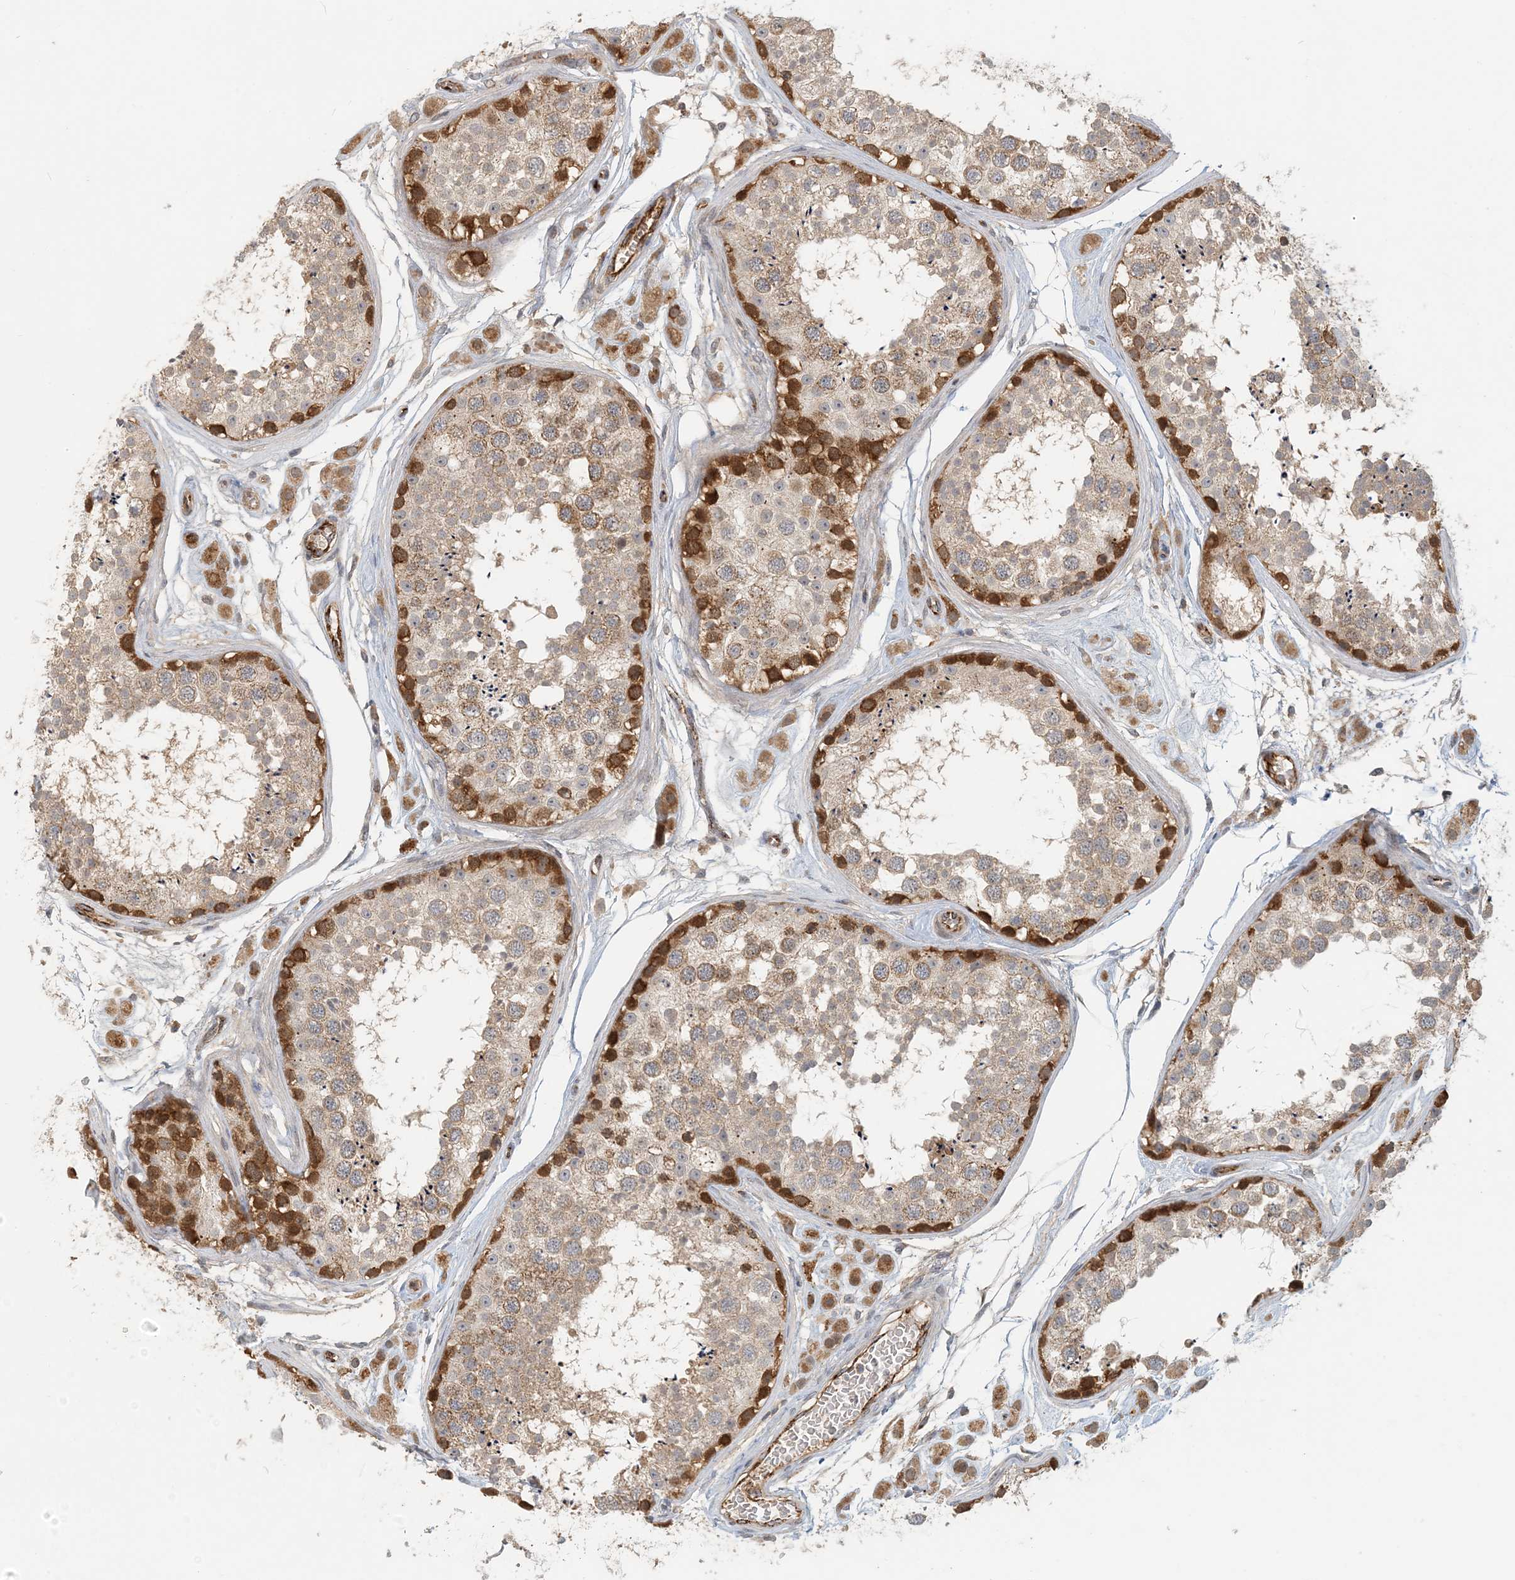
{"staining": {"intensity": "strong", "quantity": "<25%", "location": "cytoplasmic/membranous"}, "tissue": "testis", "cell_type": "Cells in seminiferous ducts", "image_type": "normal", "snomed": [{"axis": "morphology", "description": "Normal tissue, NOS"}, {"axis": "topography", "description": "Testis"}], "caption": "This micrograph shows unremarkable testis stained with immunohistochemistry (IHC) to label a protein in brown. The cytoplasmic/membranous of cells in seminiferous ducts show strong positivity for the protein. Nuclei are counter-stained blue.", "gene": "ZBTB3", "patient": {"sex": "male", "age": 25}}